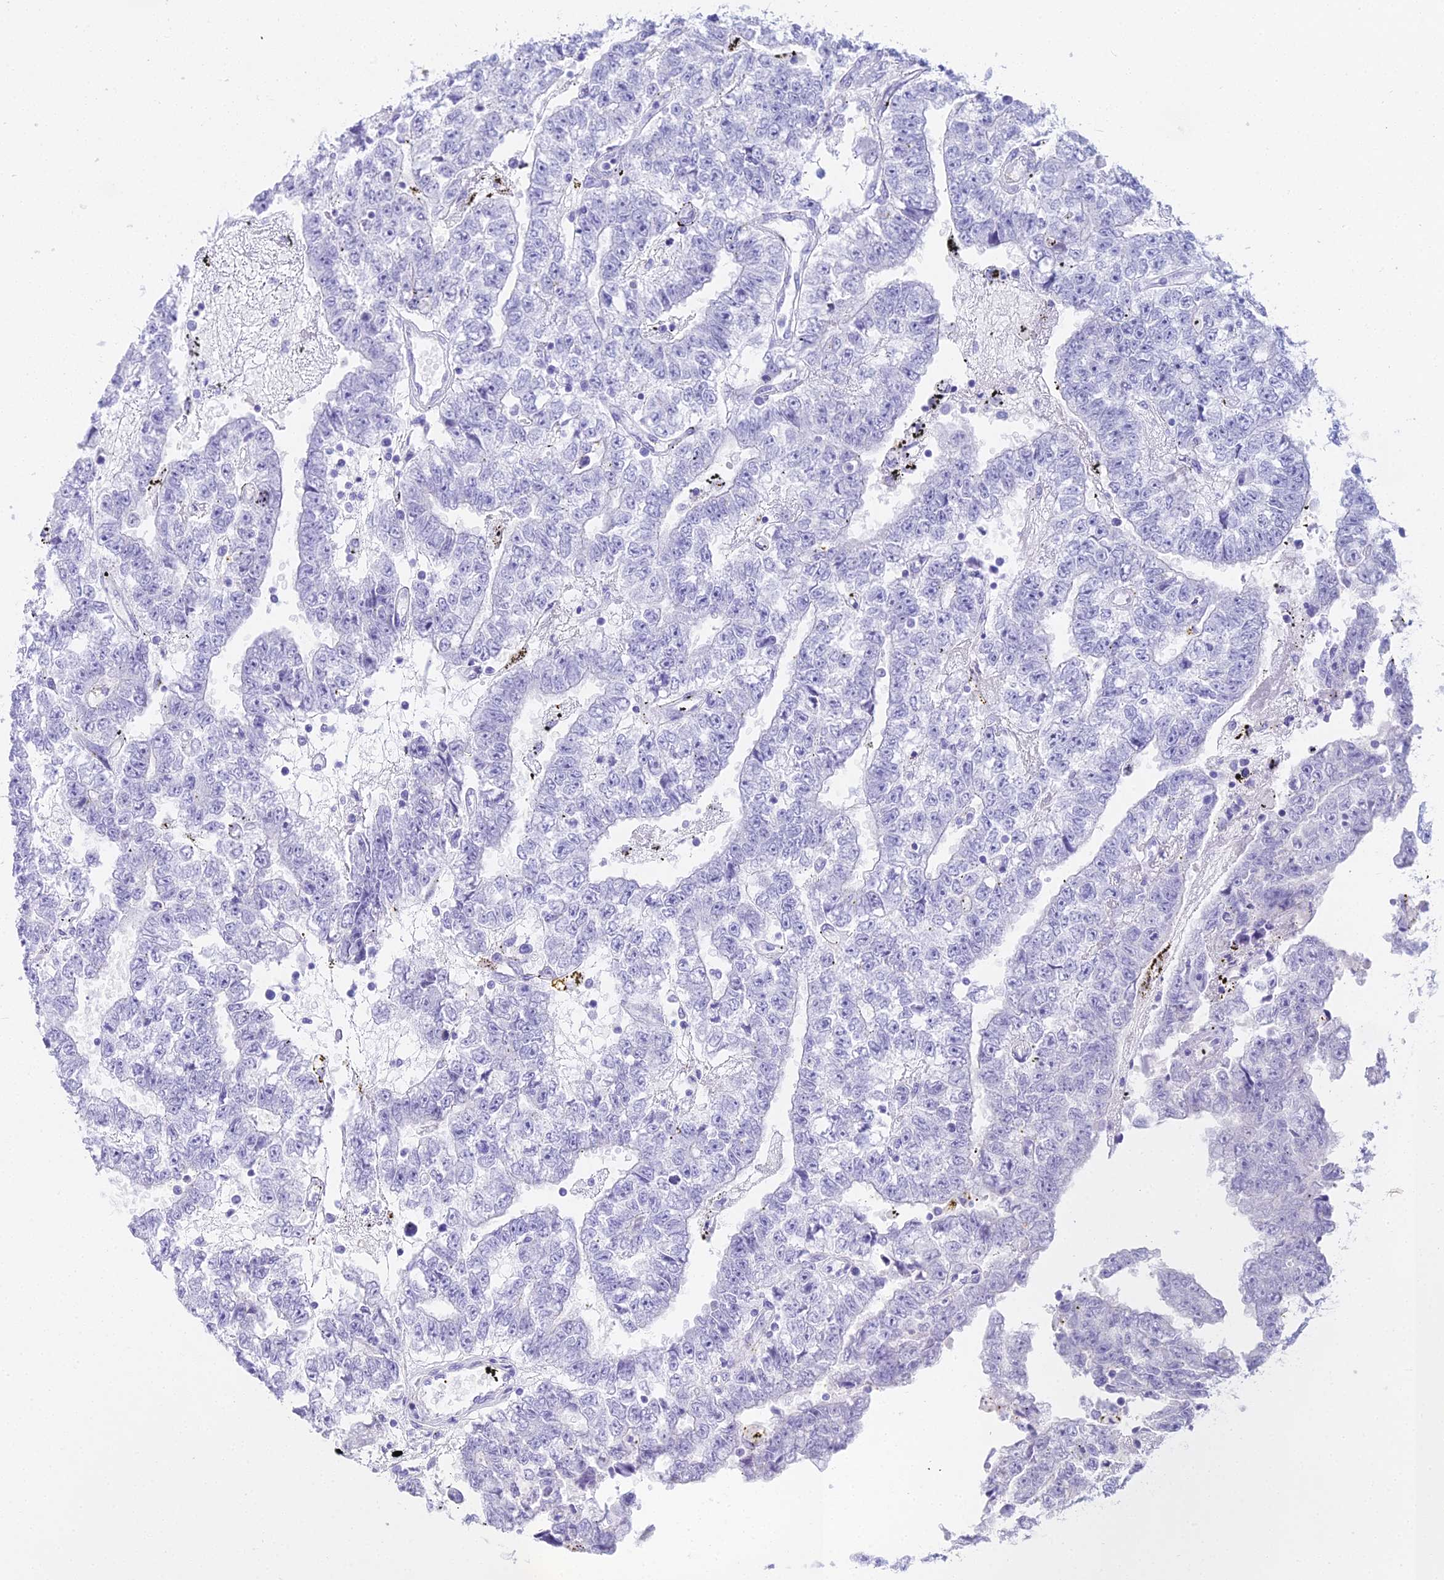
{"staining": {"intensity": "negative", "quantity": "none", "location": "none"}, "tissue": "testis cancer", "cell_type": "Tumor cells", "image_type": "cancer", "snomed": [{"axis": "morphology", "description": "Carcinoma, Embryonal, NOS"}, {"axis": "topography", "description": "Testis"}], "caption": "Immunohistochemical staining of testis cancer (embryonal carcinoma) reveals no significant positivity in tumor cells.", "gene": "CGB2", "patient": {"sex": "male", "age": 25}}